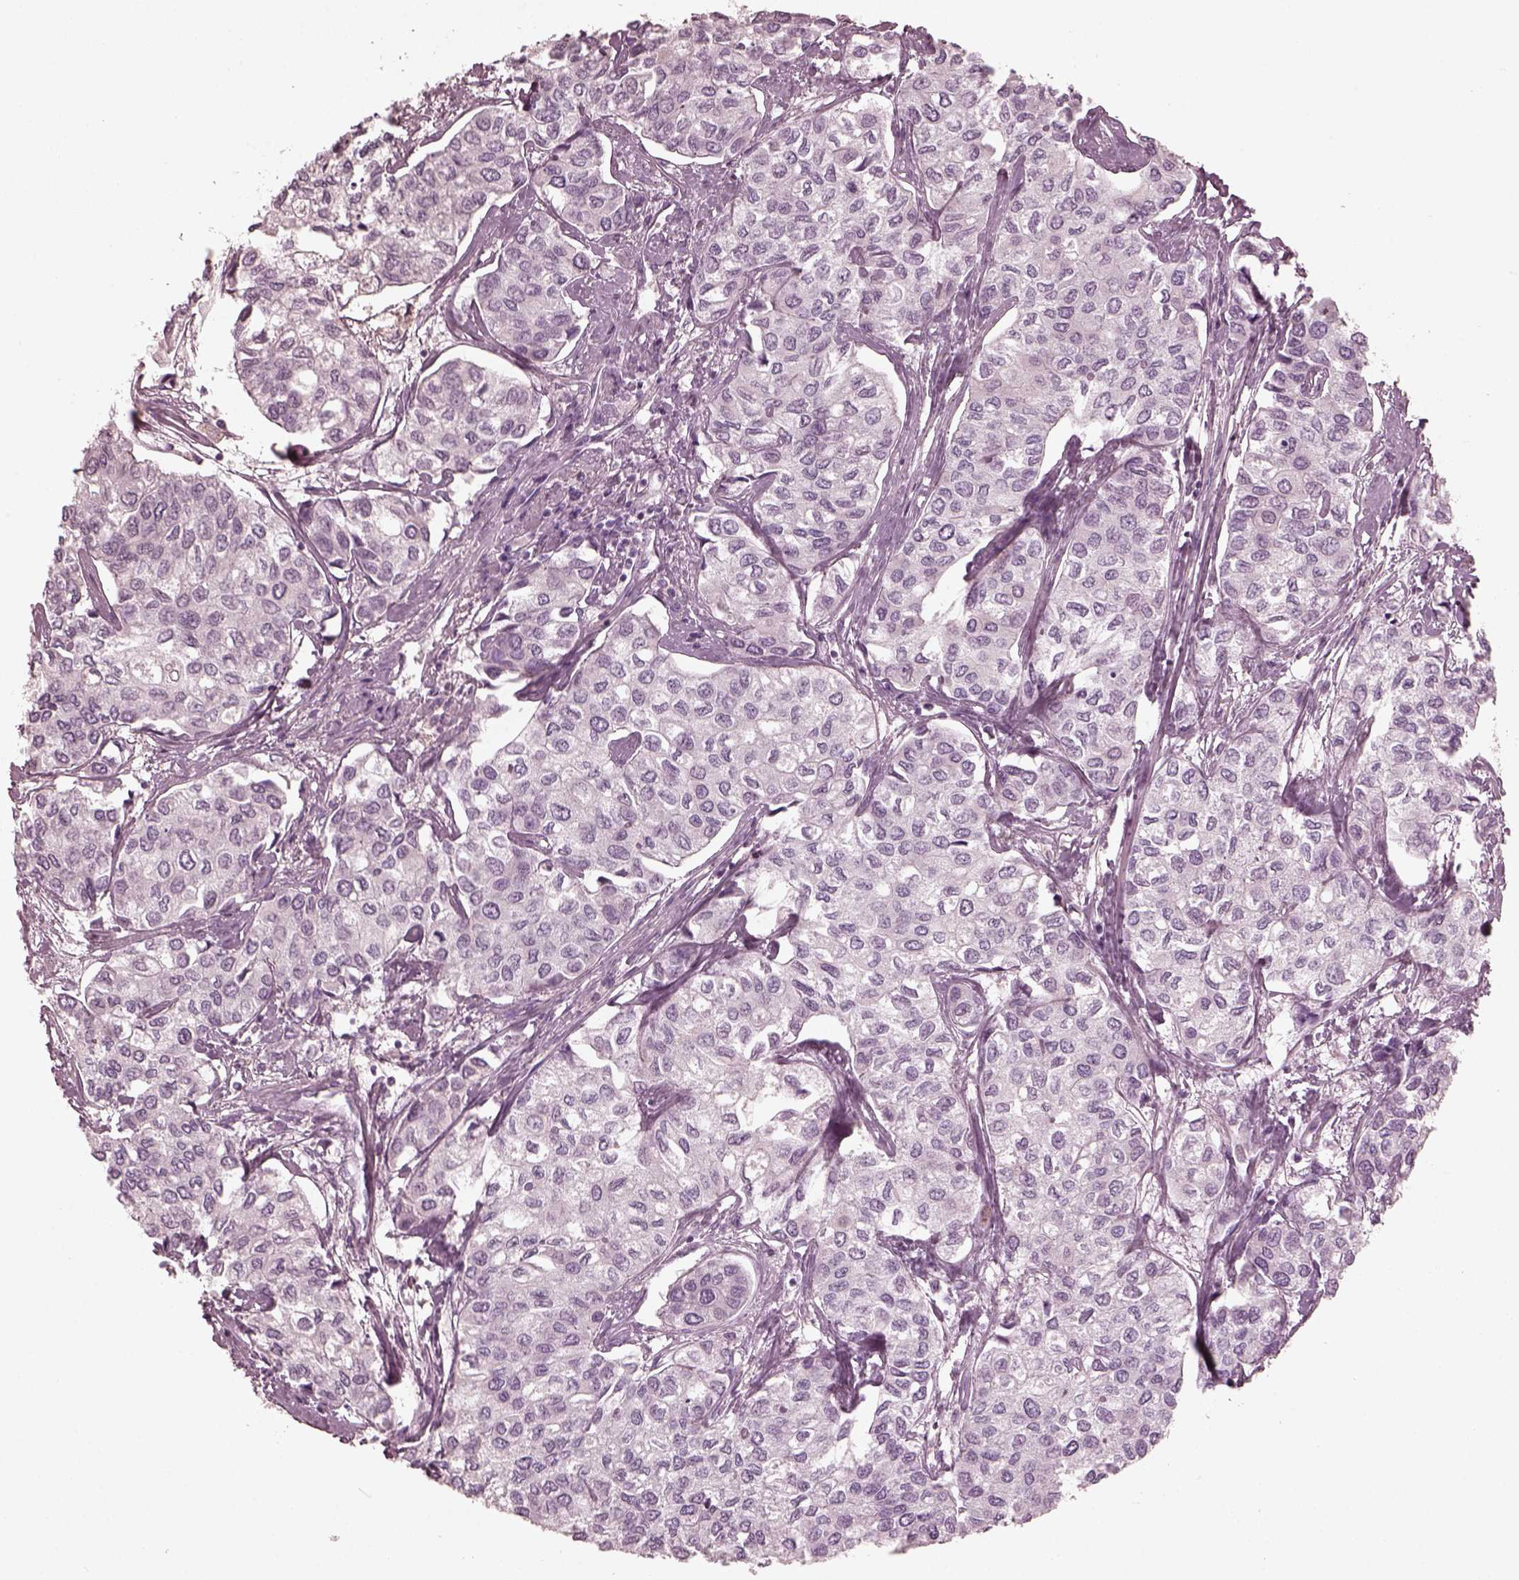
{"staining": {"intensity": "negative", "quantity": "none", "location": "none"}, "tissue": "urothelial cancer", "cell_type": "Tumor cells", "image_type": "cancer", "snomed": [{"axis": "morphology", "description": "Urothelial carcinoma, High grade"}, {"axis": "topography", "description": "Urinary bladder"}], "caption": "This is an IHC photomicrograph of human high-grade urothelial carcinoma. There is no staining in tumor cells.", "gene": "PSTPIP2", "patient": {"sex": "male", "age": 73}}